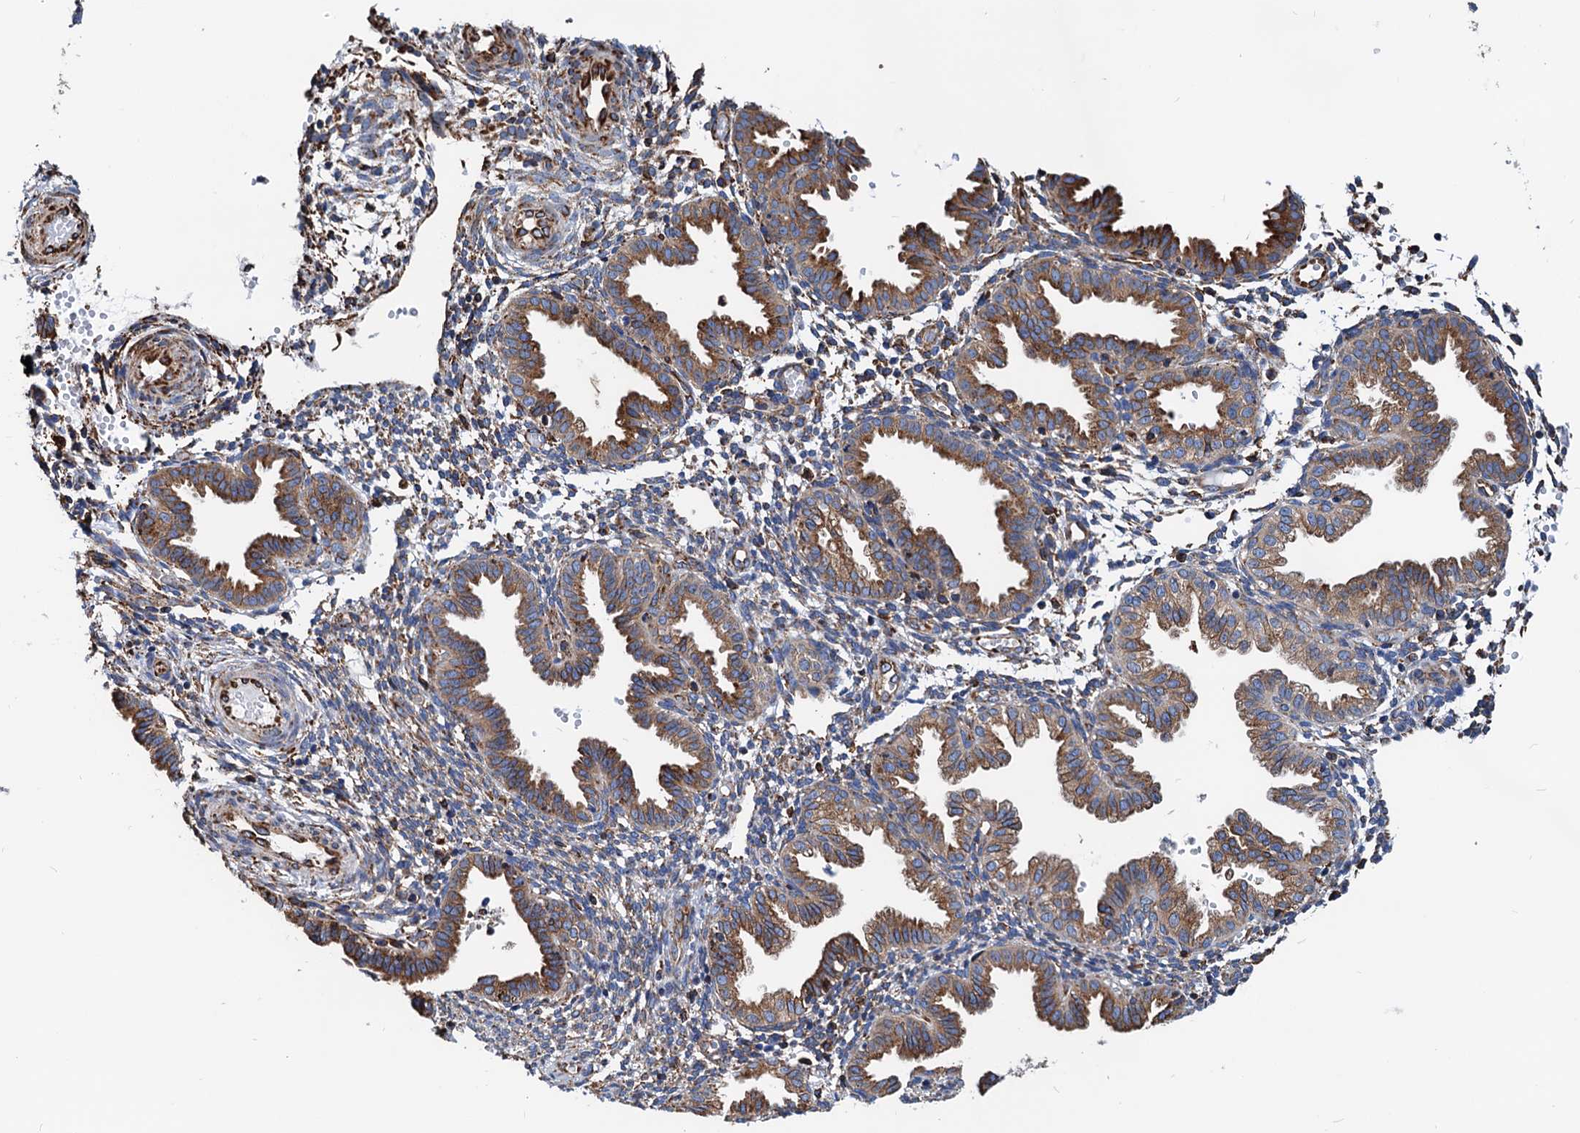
{"staining": {"intensity": "moderate", "quantity": "<25%", "location": "cytoplasmic/membranous"}, "tissue": "endometrium", "cell_type": "Cells in endometrial stroma", "image_type": "normal", "snomed": [{"axis": "morphology", "description": "Normal tissue, NOS"}, {"axis": "topography", "description": "Endometrium"}], "caption": "A high-resolution histopathology image shows IHC staining of benign endometrium, which exhibits moderate cytoplasmic/membranous staining in about <25% of cells in endometrial stroma.", "gene": "HSPA5", "patient": {"sex": "female", "age": 33}}